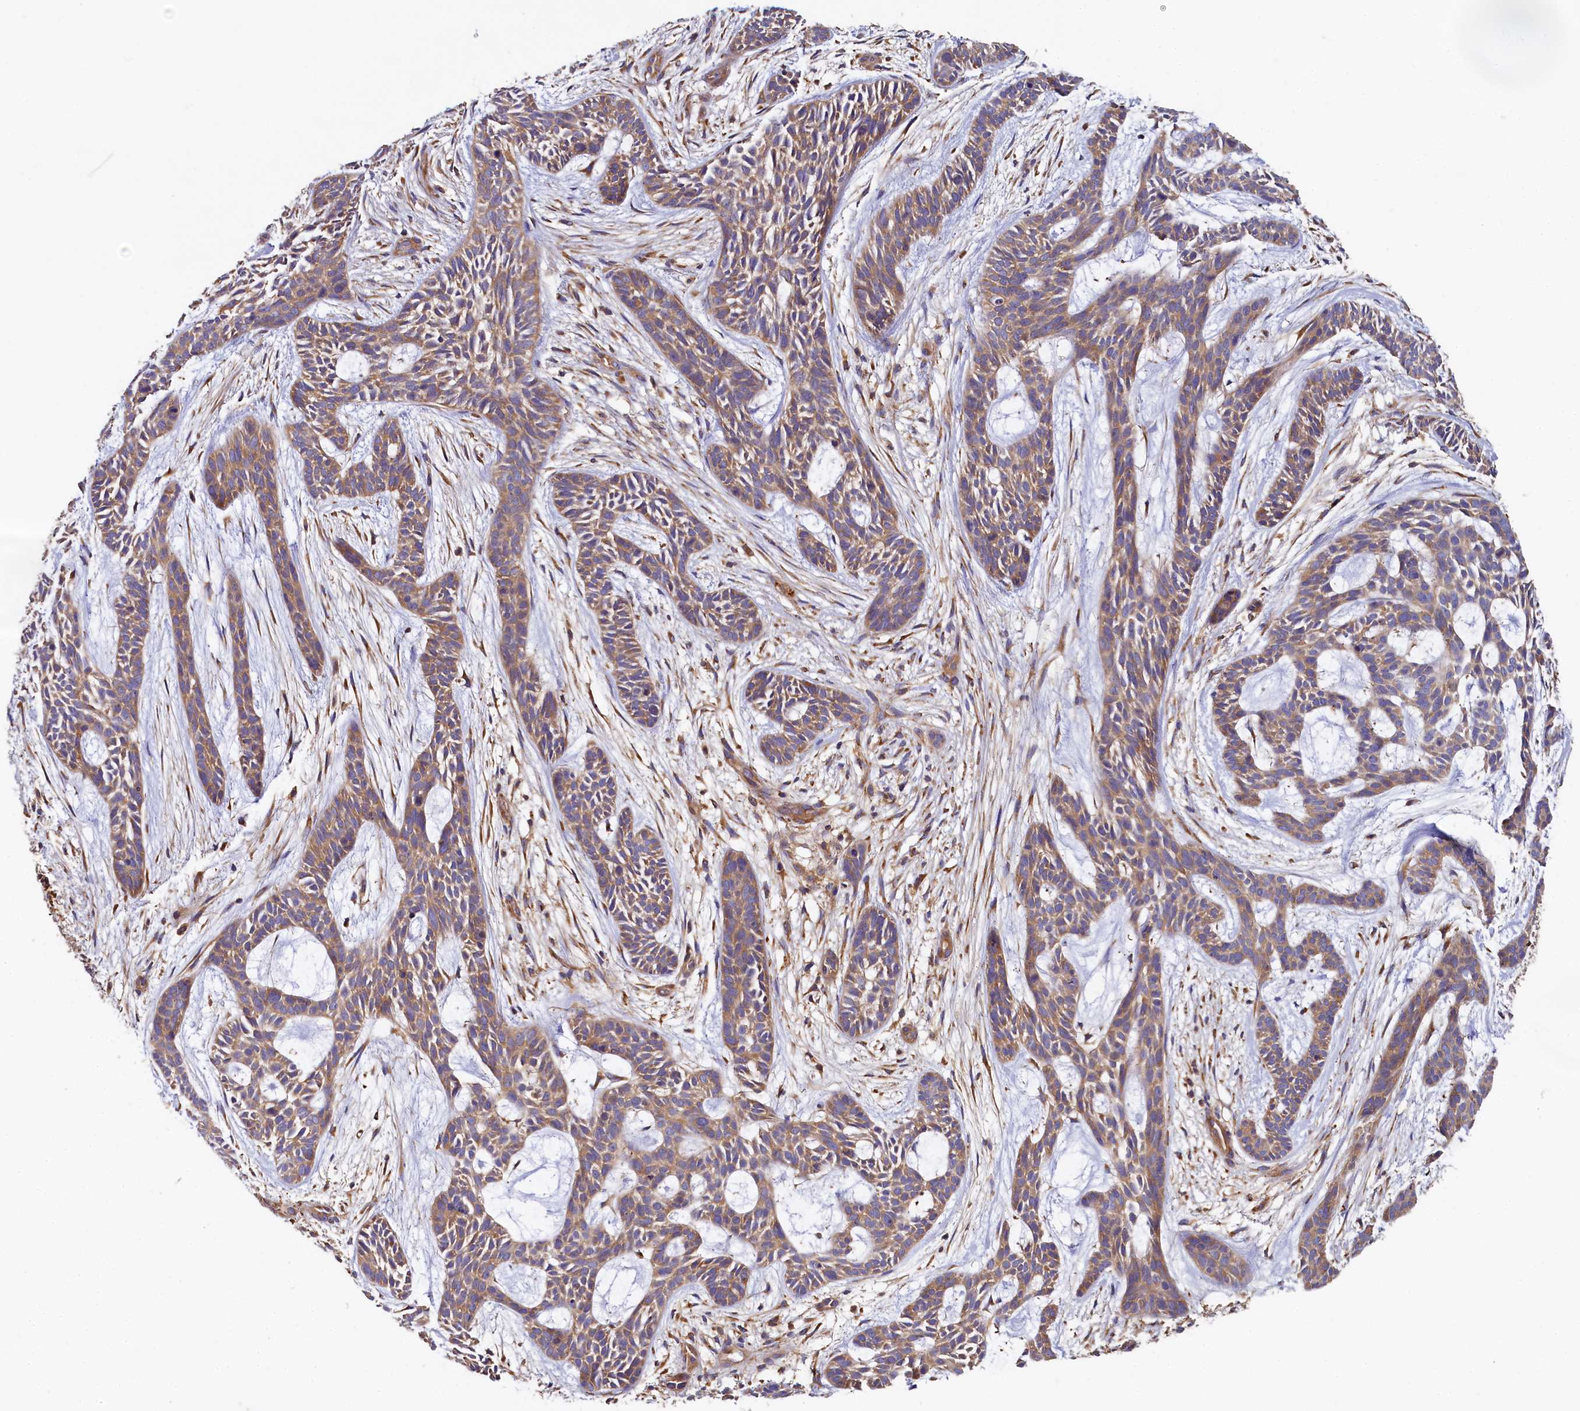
{"staining": {"intensity": "moderate", "quantity": ">75%", "location": "cytoplasmic/membranous"}, "tissue": "skin cancer", "cell_type": "Tumor cells", "image_type": "cancer", "snomed": [{"axis": "morphology", "description": "Basal cell carcinoma"}, {"axis": "topography", "description": "Skin"}], "caption": "Protein expression analysis of human basal cell carcinoma (skin) reveals moderate cytoplasmic/membranous positivity in approximately >75% of tumor cells. (IHC, brightfield microscopy, high magnification).", "gene": "PPIP5K1", "patient": {"sex": "male", "age": 89}}